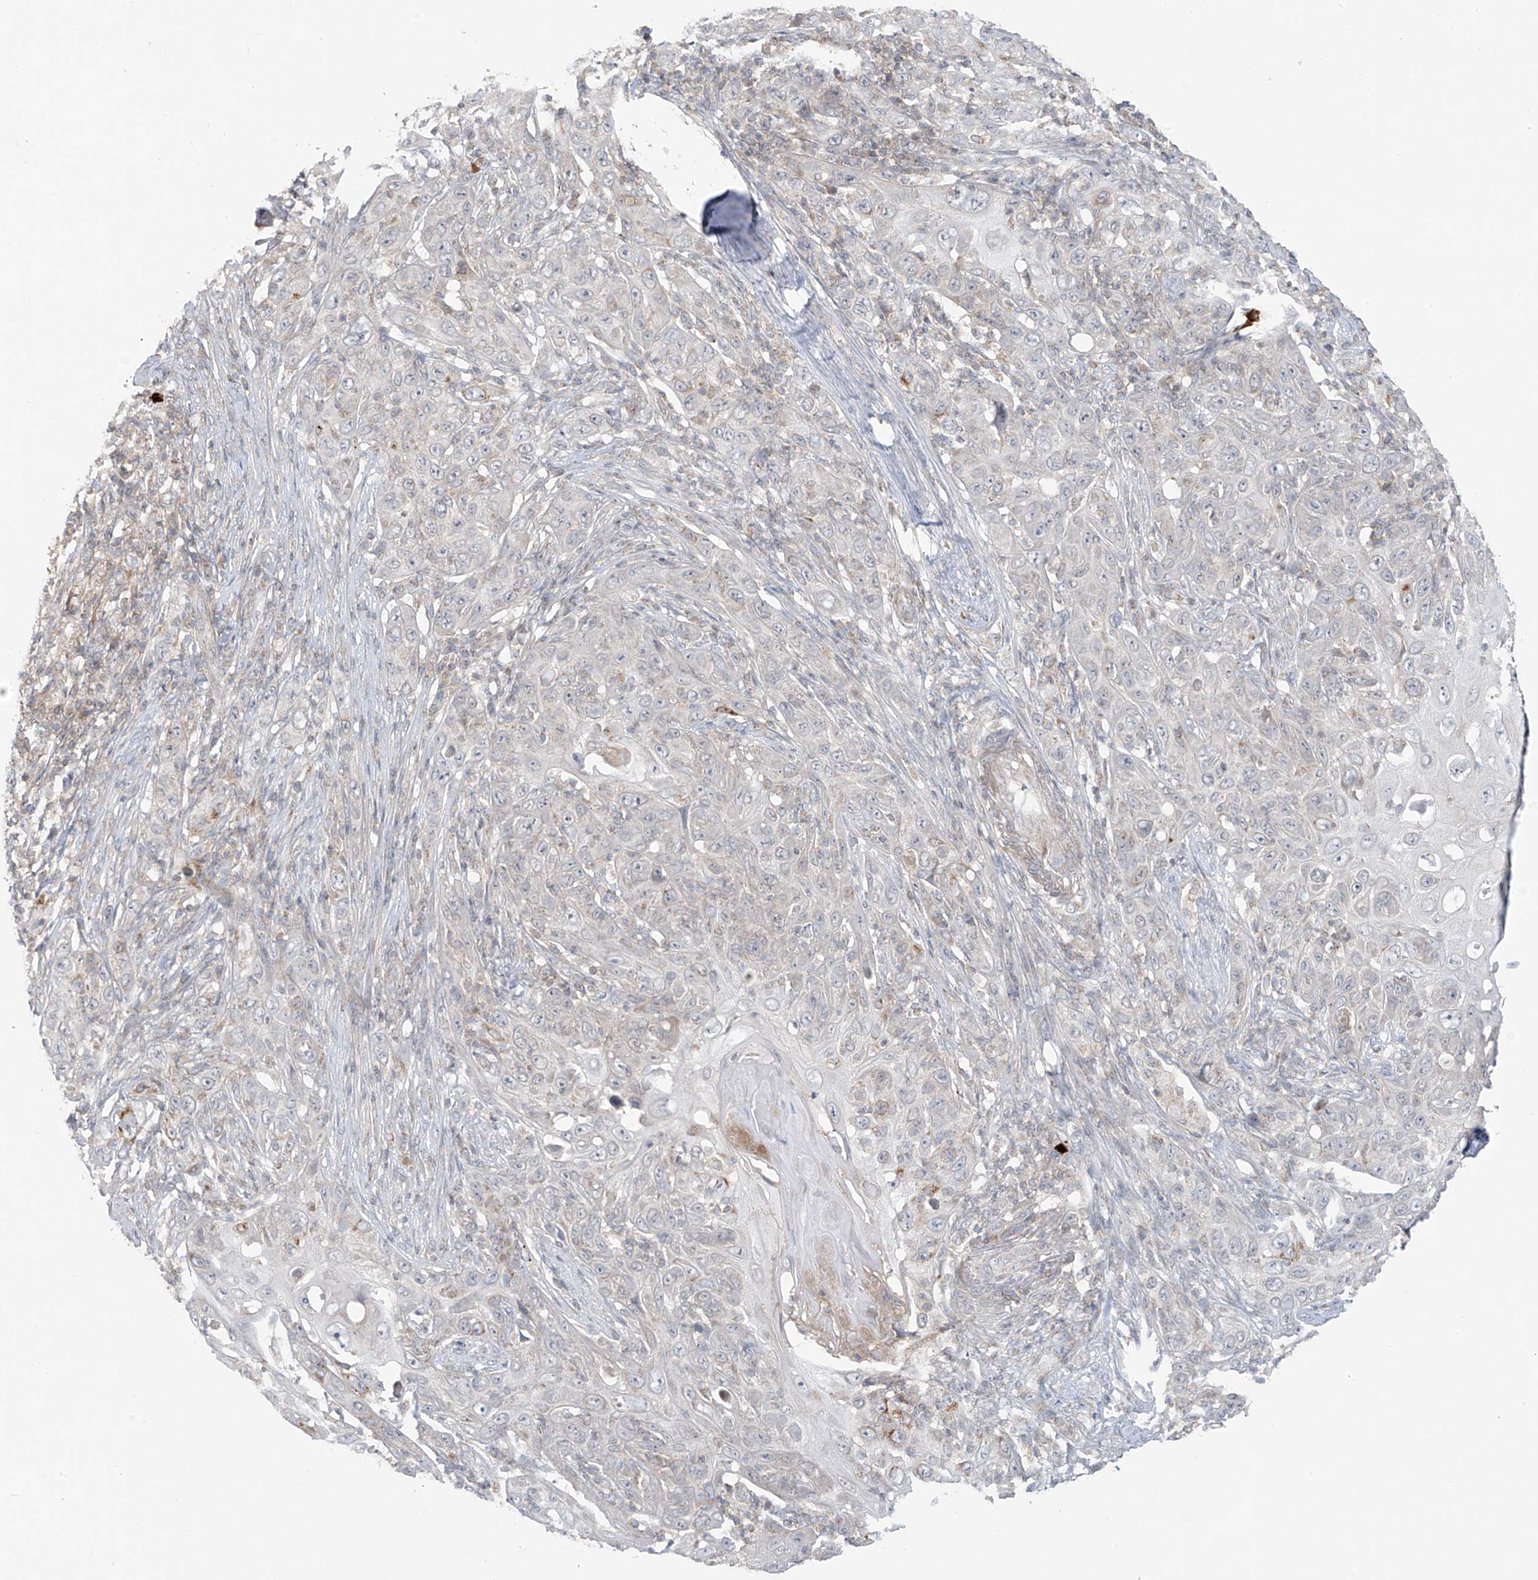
{"staining": {"intensity": "negative", "quantity": "none", "location": "none"}, "tissue": "skin cancer", "cell_type": "Tumor cells", "image_type": "cancer", "snomed": [{"axis": "morphology", "description": "Squamous cell carcinoma, NOS"}, {"axis": "topography", "description": "Skin"}], "caption": "Immunohistochemistry (IHC) of skin cancer (squamous cell carcinoma) reveals no positivity in tumor cells.", "gene": "HDDC2", "patient": {"sex": "female", "age": 88}}